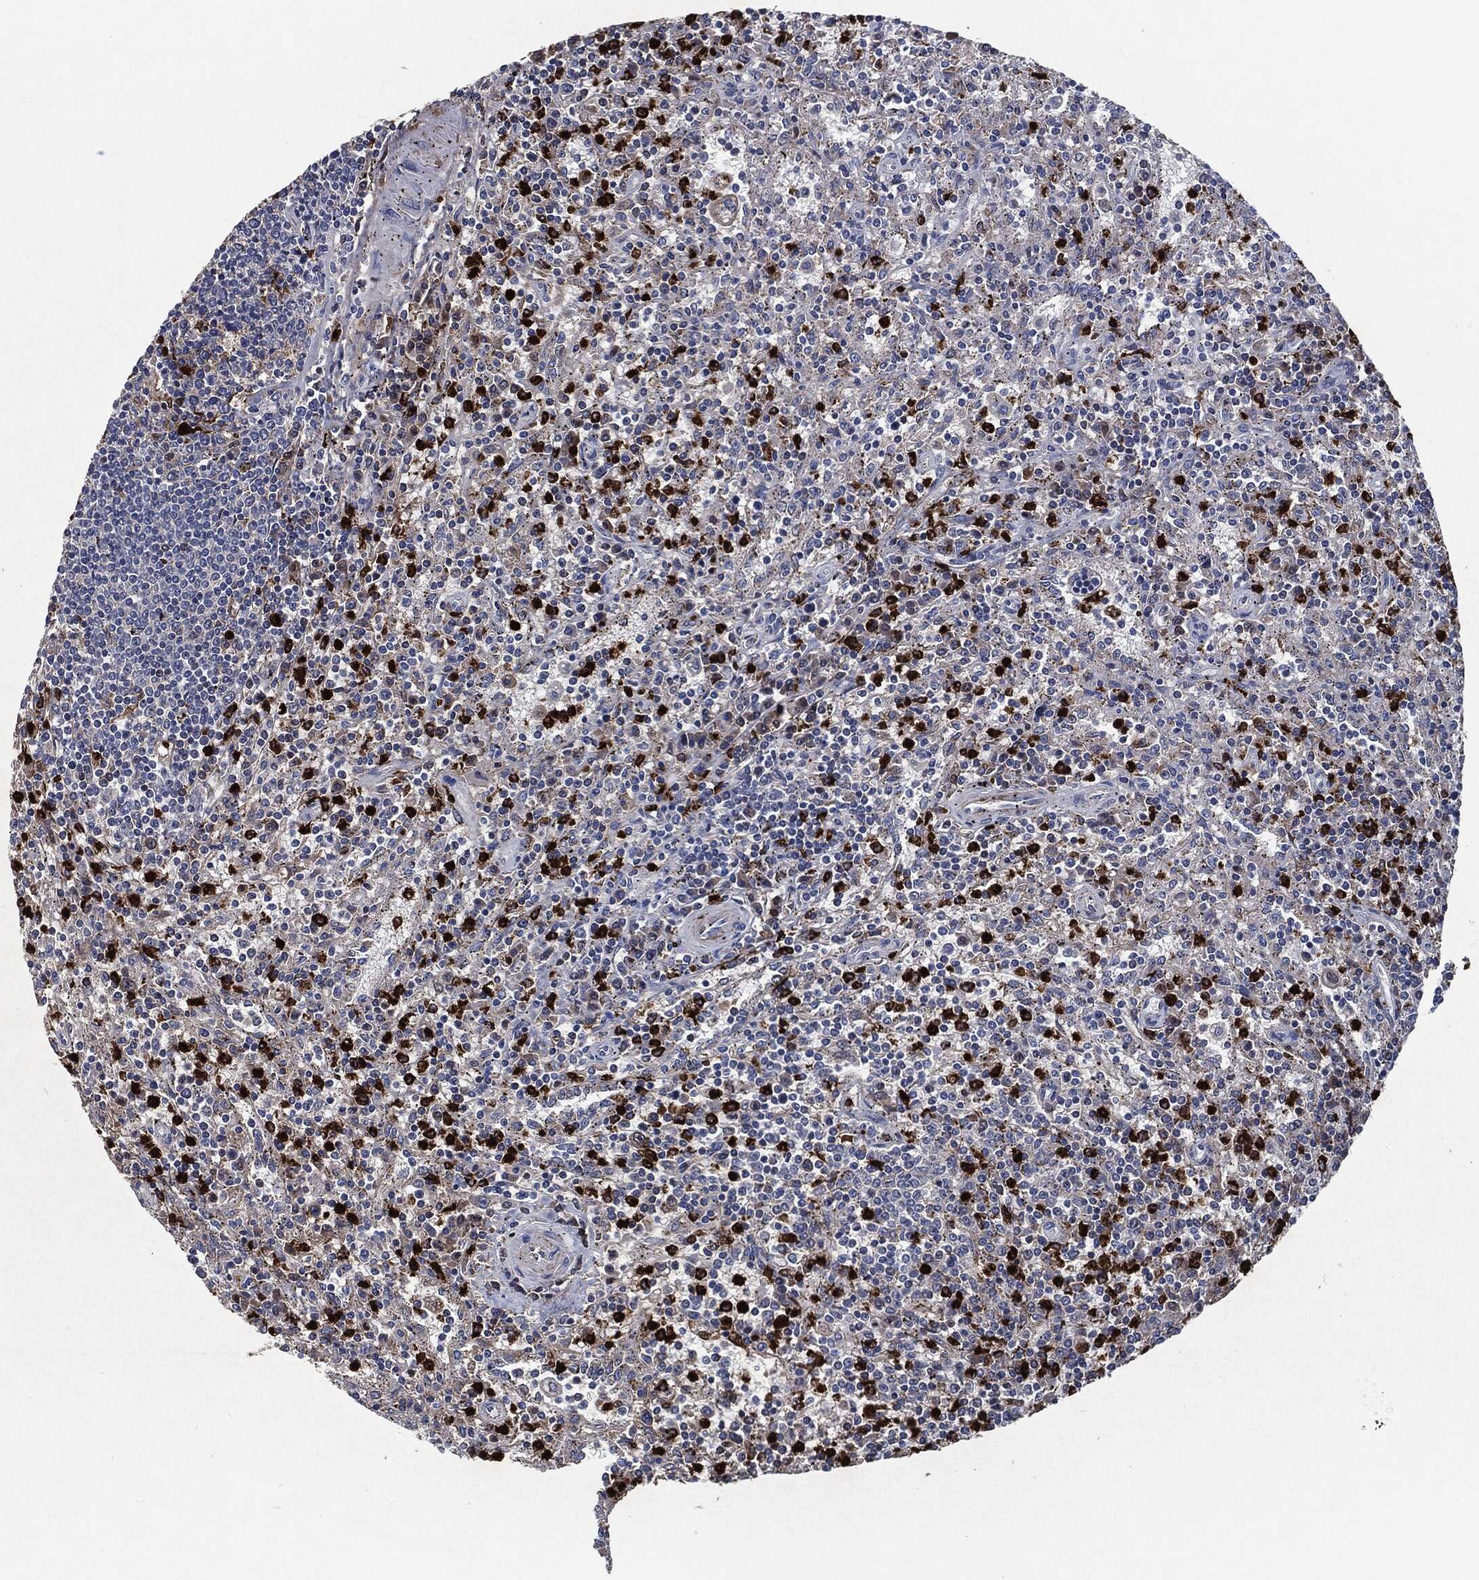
{"staining": {"intensity": "negative", "quantity": "none", "location": "none"}, "tissue": "lymphoma", "cell_type": "Tumor cells", "image_type": "cancer", "snomed": [{"axis": "morphology", "description": "Malignant lymphoma, non-Hodgkin's type, Low grade"}, {"axis": "topography", "description": "Spleen"}], "caption": "This is an immunohistochemistry photomicrograph of lymphoma. There is no positivity in tumor cells.", "gene": "MPO", "patient": {"sex": "male", "age": 62}}